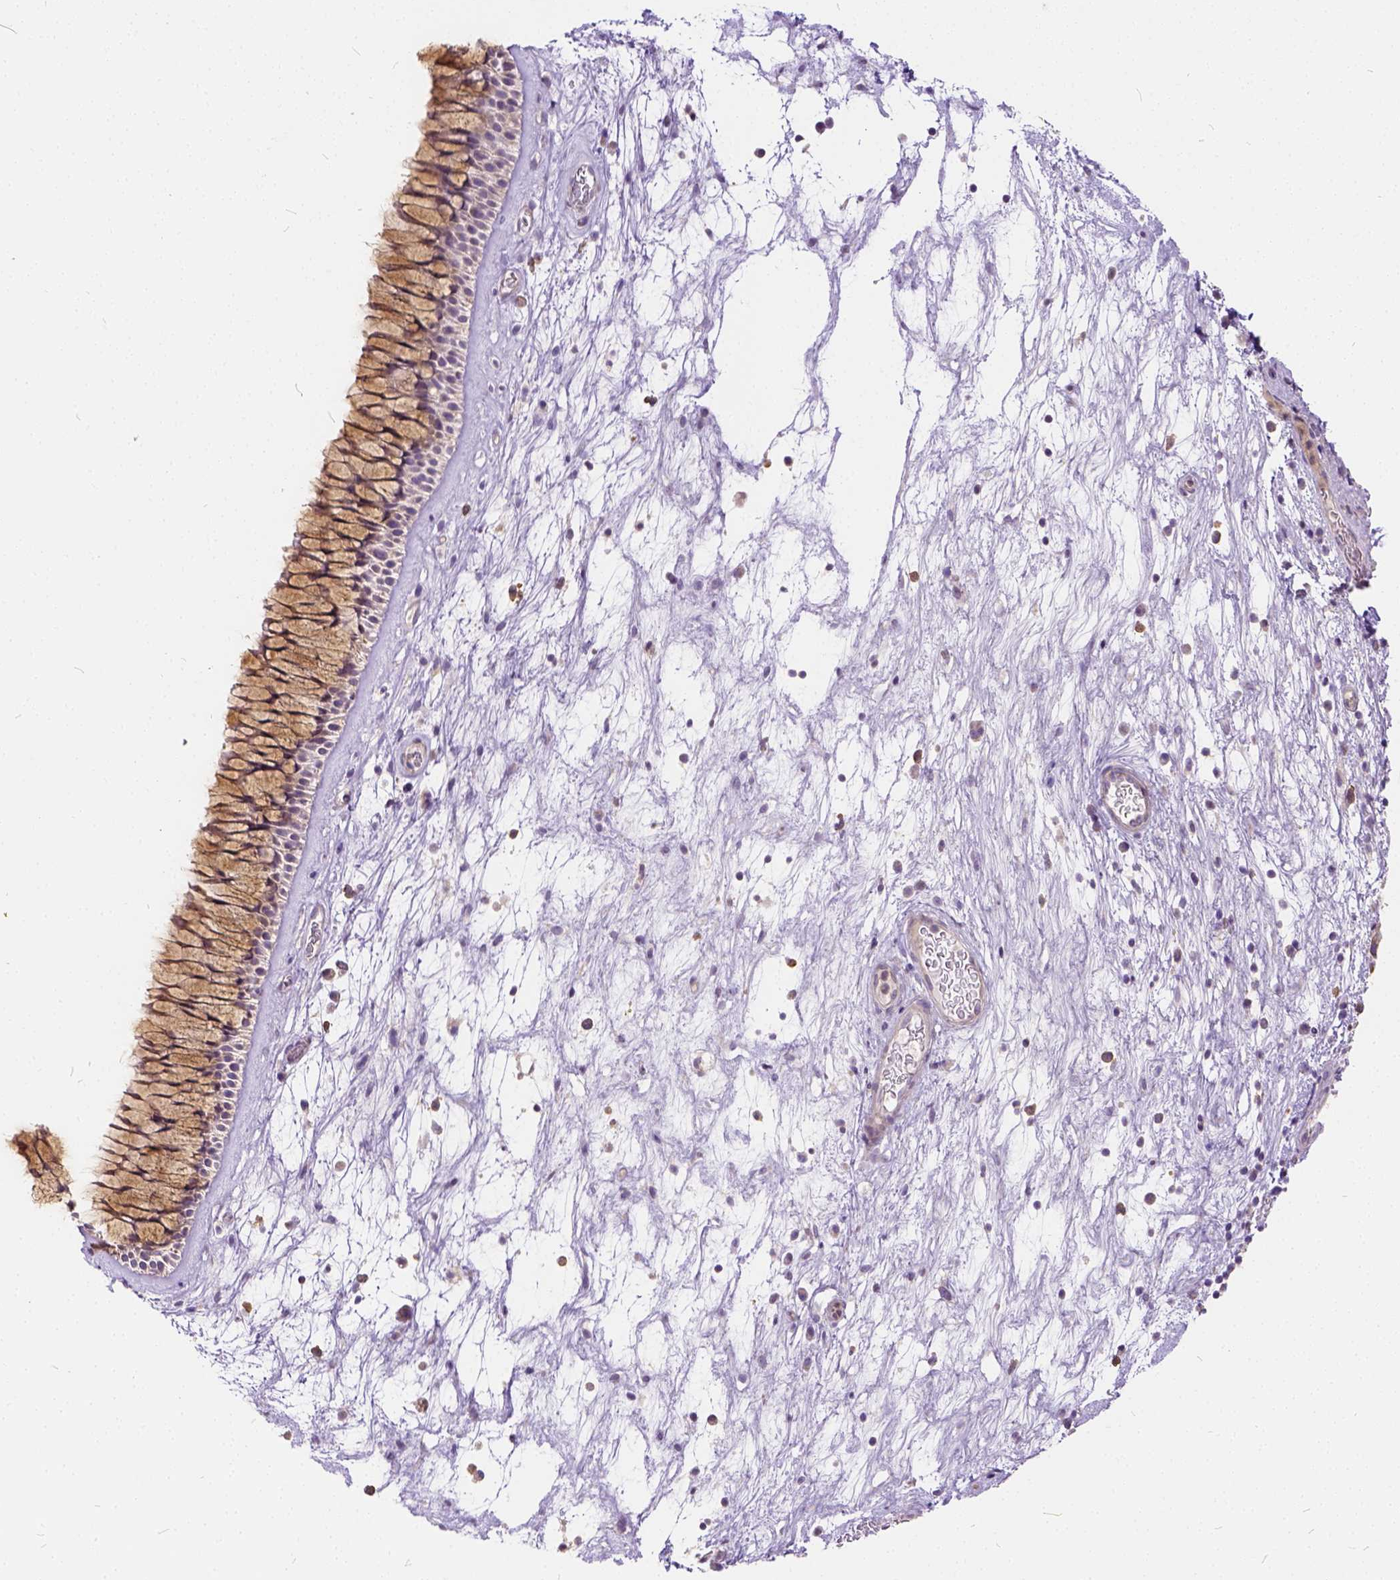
{"staining": {"intensity": "moderate", "quantity": "25%-75%", "location": "cytoplasmic/membranous"}, "tissue": "nasopharynx", "cell_type": "Respiratory epithelial cells", "image_type": "normal", "snomed": [{"axis": "morphology", "description": "Normal tissue, NOS"}, {"axis": "topography", "description": "Nasopharynx"}], "caption": "Immunohistochemistry (IHC) of normal human nasopharynx reveals medium levels of moderate cytoplasmic/membranous staining in about 25%-75% of respiratory epithelial cells.", "gene": "CADM4", "patient": {"sex": "male", "age": 74}}